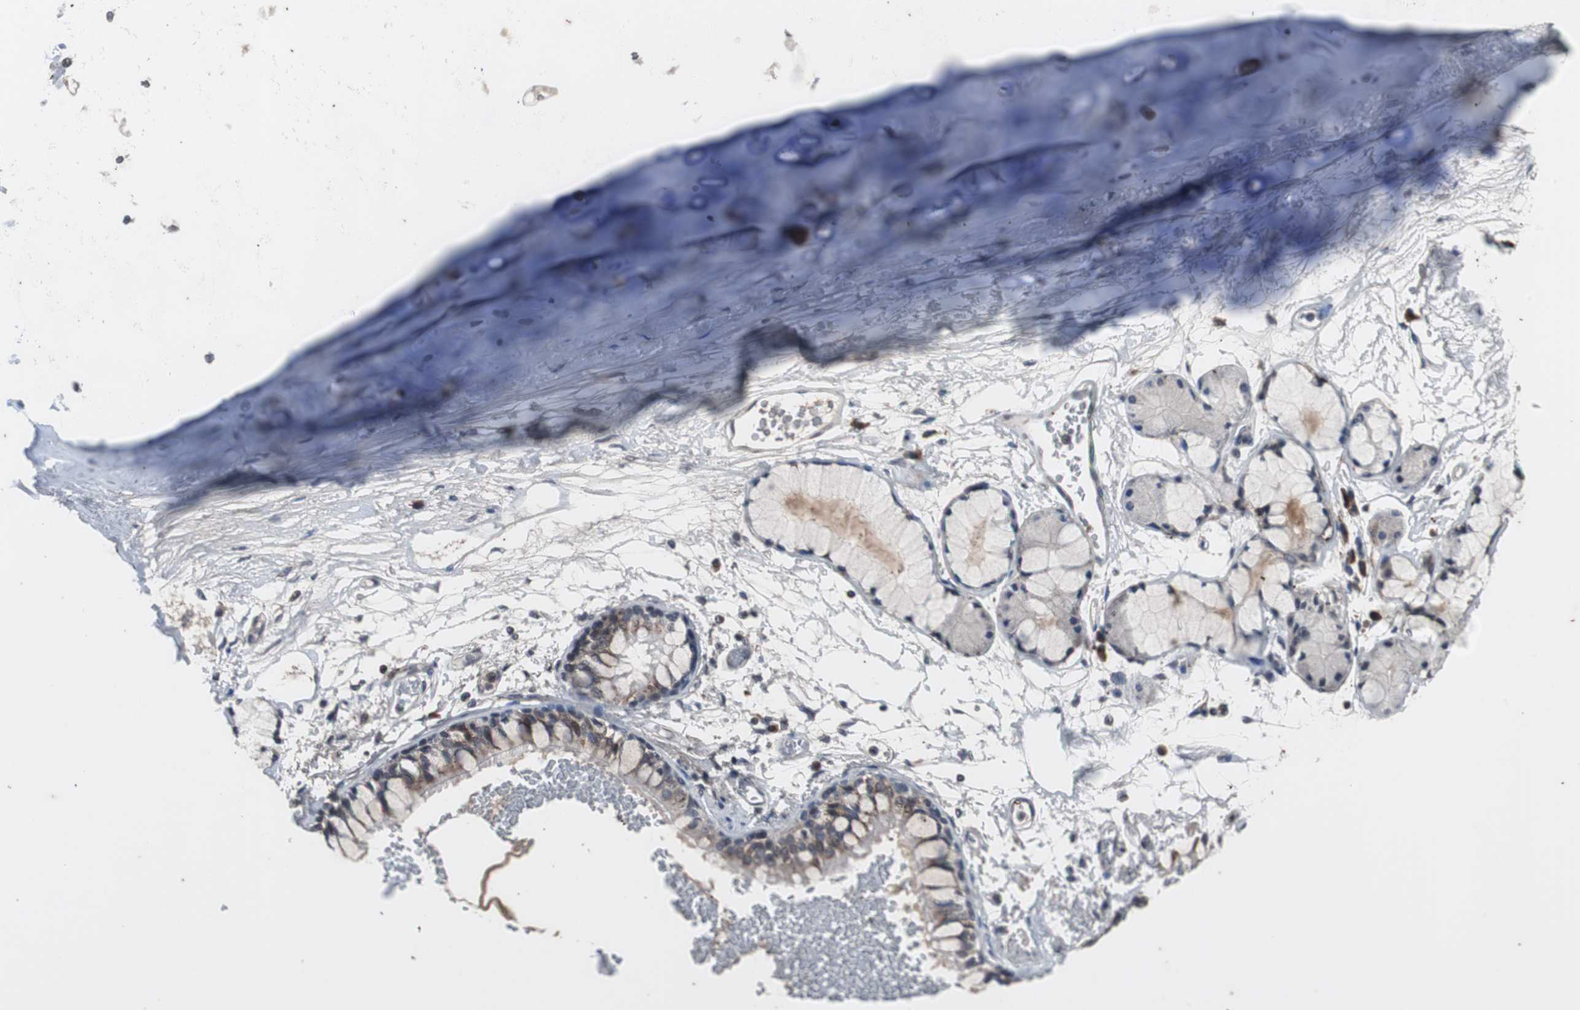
{"staining": {"intensity": "negative", "quantity": "none", "location": "none"}, "tissue": "adipose tissue", "cell_type": "Adipocytes", "image_type": "normal", "snomed": [{"axis": "morphology", "description": "Normal tissue, NOS"}, {"axis": "topography", "description": "Cartilage tissue"}, {"axis": "topography", "description": "Bronchus"}], "caption": "A high-resolution micrograph shows immunohistochemistry (IHC) staining of benign adipose tissue, which shows no significant staining in adipocytes.", "gene": "CRADD", "patient": {"sex": "female", "age": 73}}